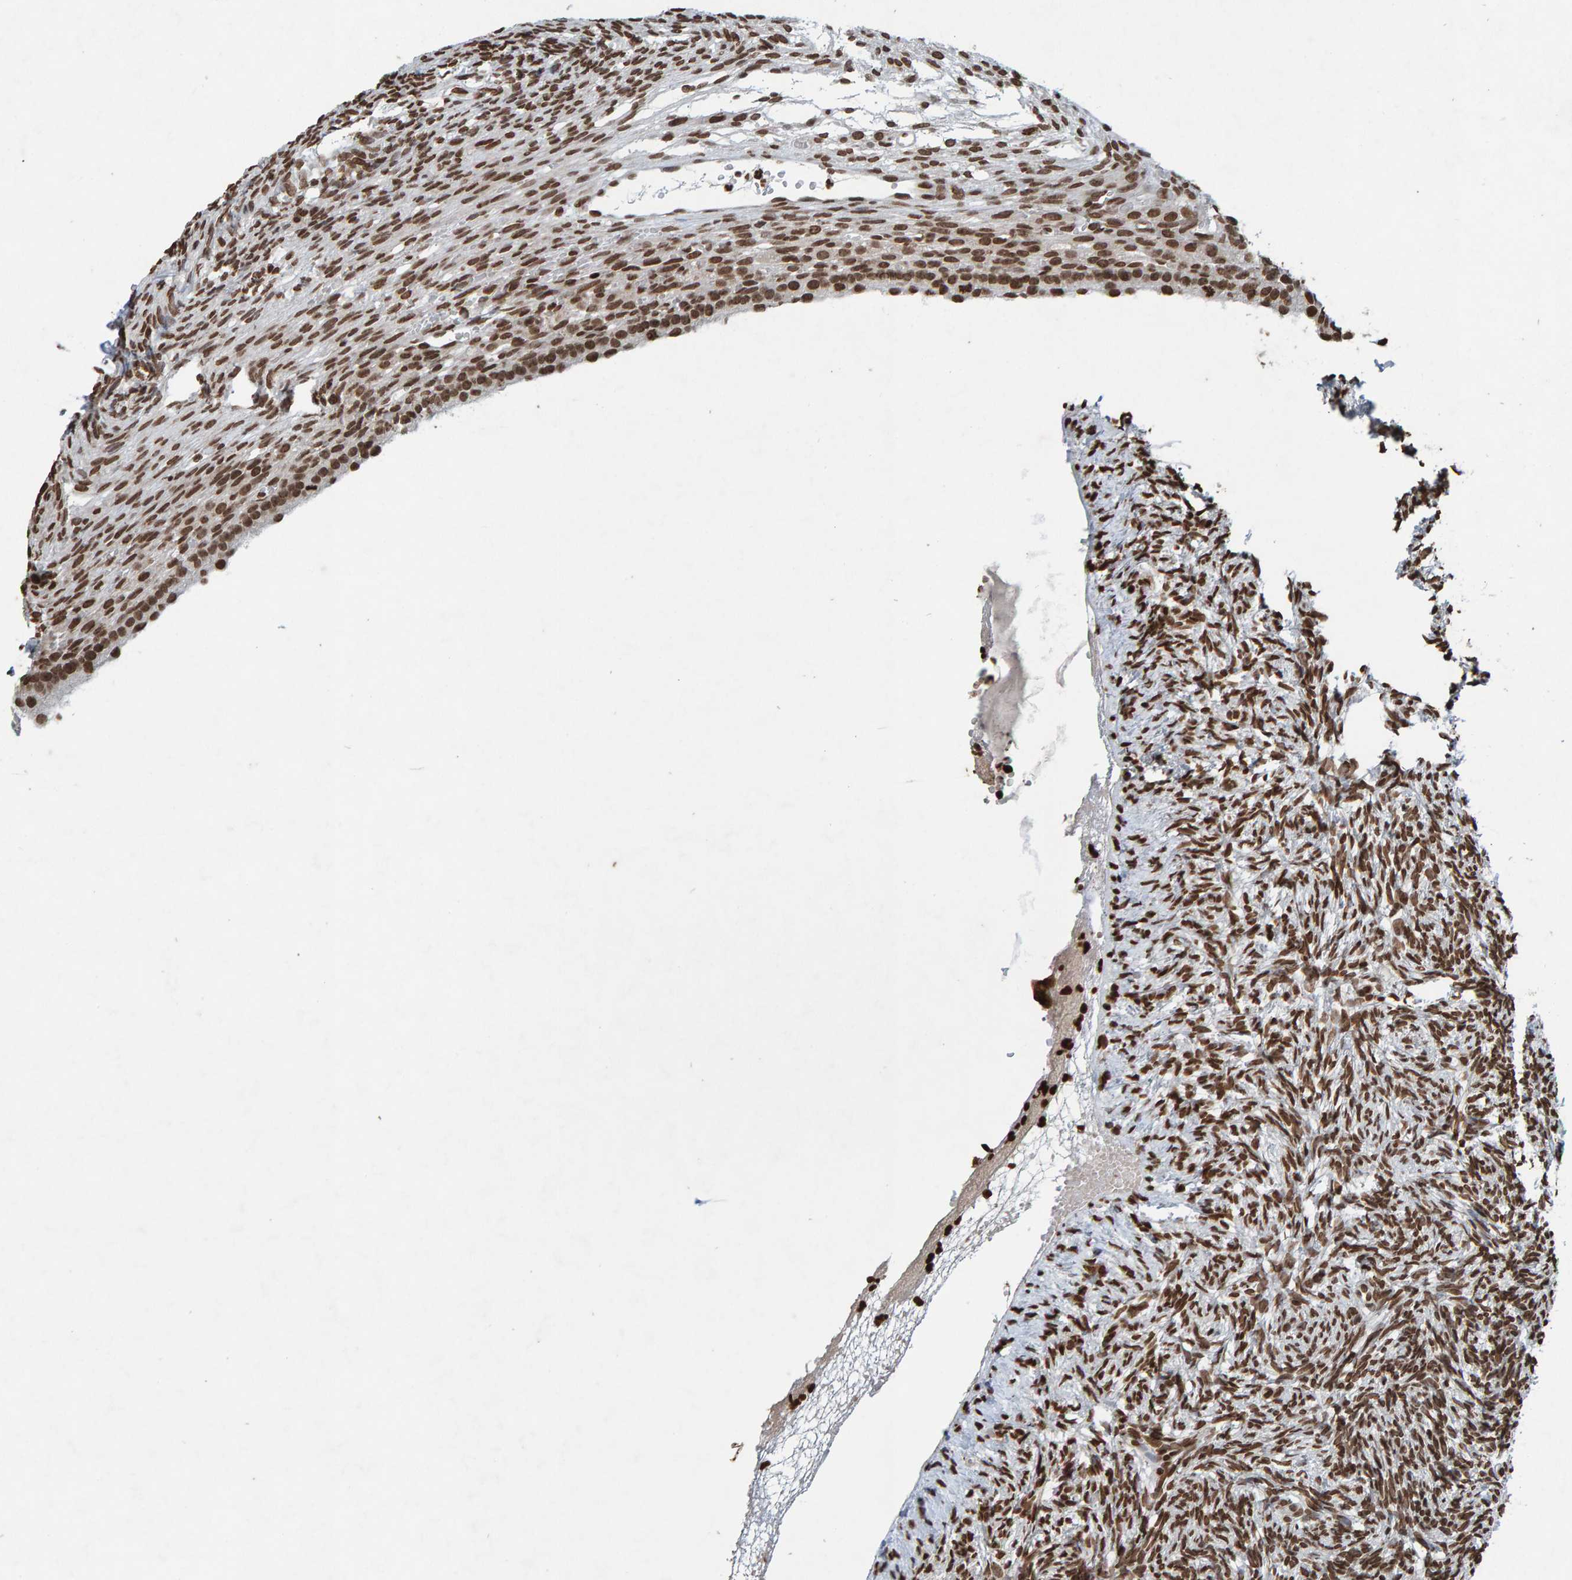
{"staining": {"intensity": "moderate", "quantity": ">75%", "location": "nuclear"}, "tissue": "ovary", "cell_type": "Follicle cells", "image_type": "normal", "snomed": [{"axis": "morphology", "description": "Normal tissue, NOS"}, {"axis": "topography", "description": "Ovary"}], "caption": "Follicle cells show medium levels of moderate nuclear staining in about >75% of cells in benign ovary.", "gene": "H2AZ1", "patient": {"sex": "female", "age": 33}}